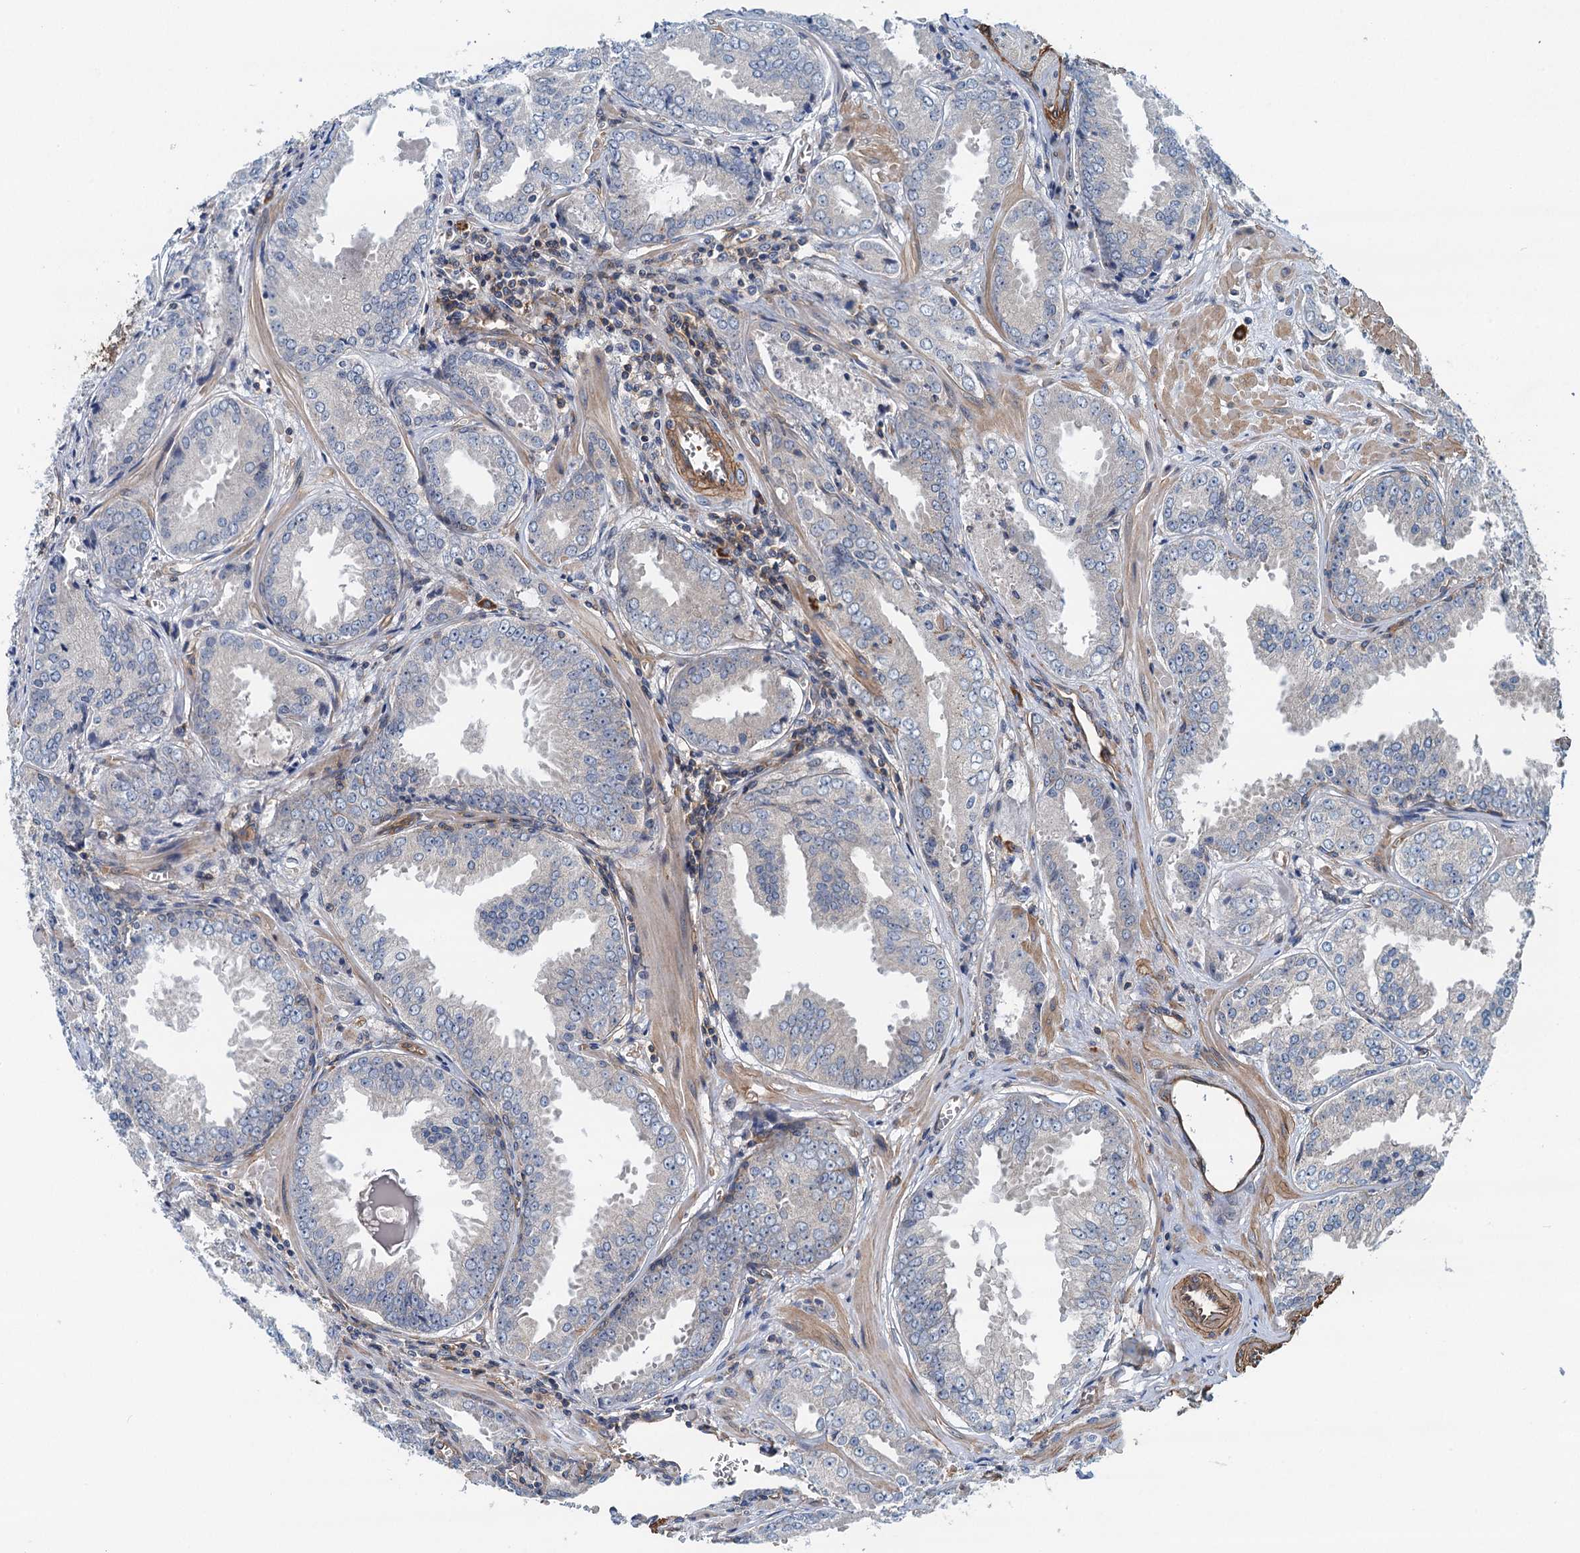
{"staining": {"intensity": "negative", "quantity": "none", "location": "none"}, "tissue": "prostate cancer", "cell_type": "Tumor cells", "image_type": "cancer", "snomed": [{"axis": "morphology", "description": "Adenocarcinoma, Low grade"}, {"axis": "topography", "description": "Prostate"}], "caption": "Prostate adenocarcinoma (low-grade) was stained to show a protein in brown. There is no significant positivity in tumor cells.", "gene": "ROGDI", "patient": {"sex": "male", "age": 67}}